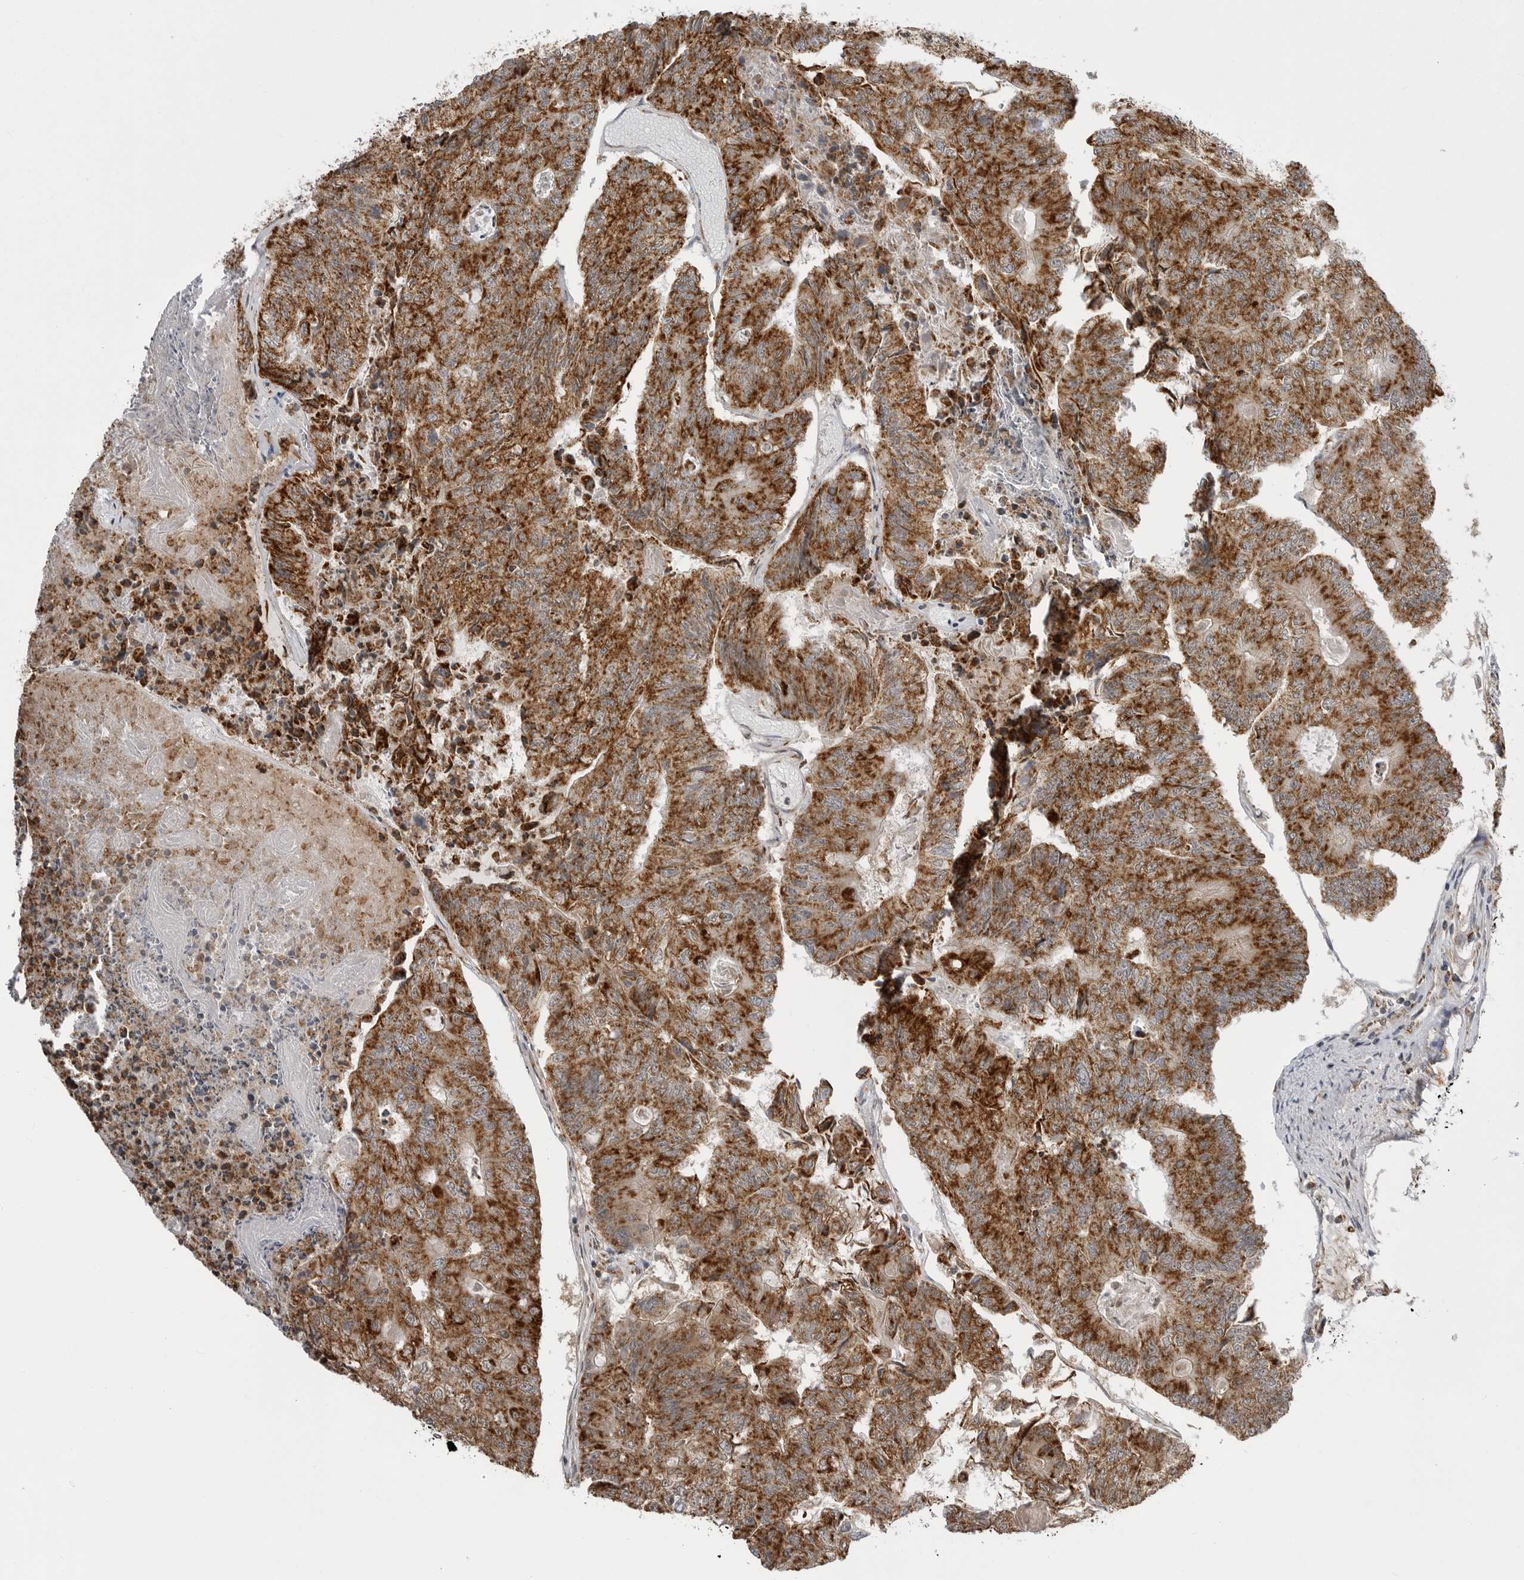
{"staining": {"intensity": "strong", "quantity": ">75%", "location": "cytoplasmic/membranous"}, "tissue": "colorectal cancer", "cell_type": "Tumor cells", "image_type": "cancer", "snomed": [{"axis": "morphology", "description": "Adenocarcinoma, NOS"}, {"axis": "topography", "description": "Colon"}], "caption": "Human colorectal cancer stained for a protein (brown) shows strong cytoplasmic/membranous positive expression in approximately >75% of tumor cells.", "gene": "FH", "patient": {"sex": "female", "age": 67}}